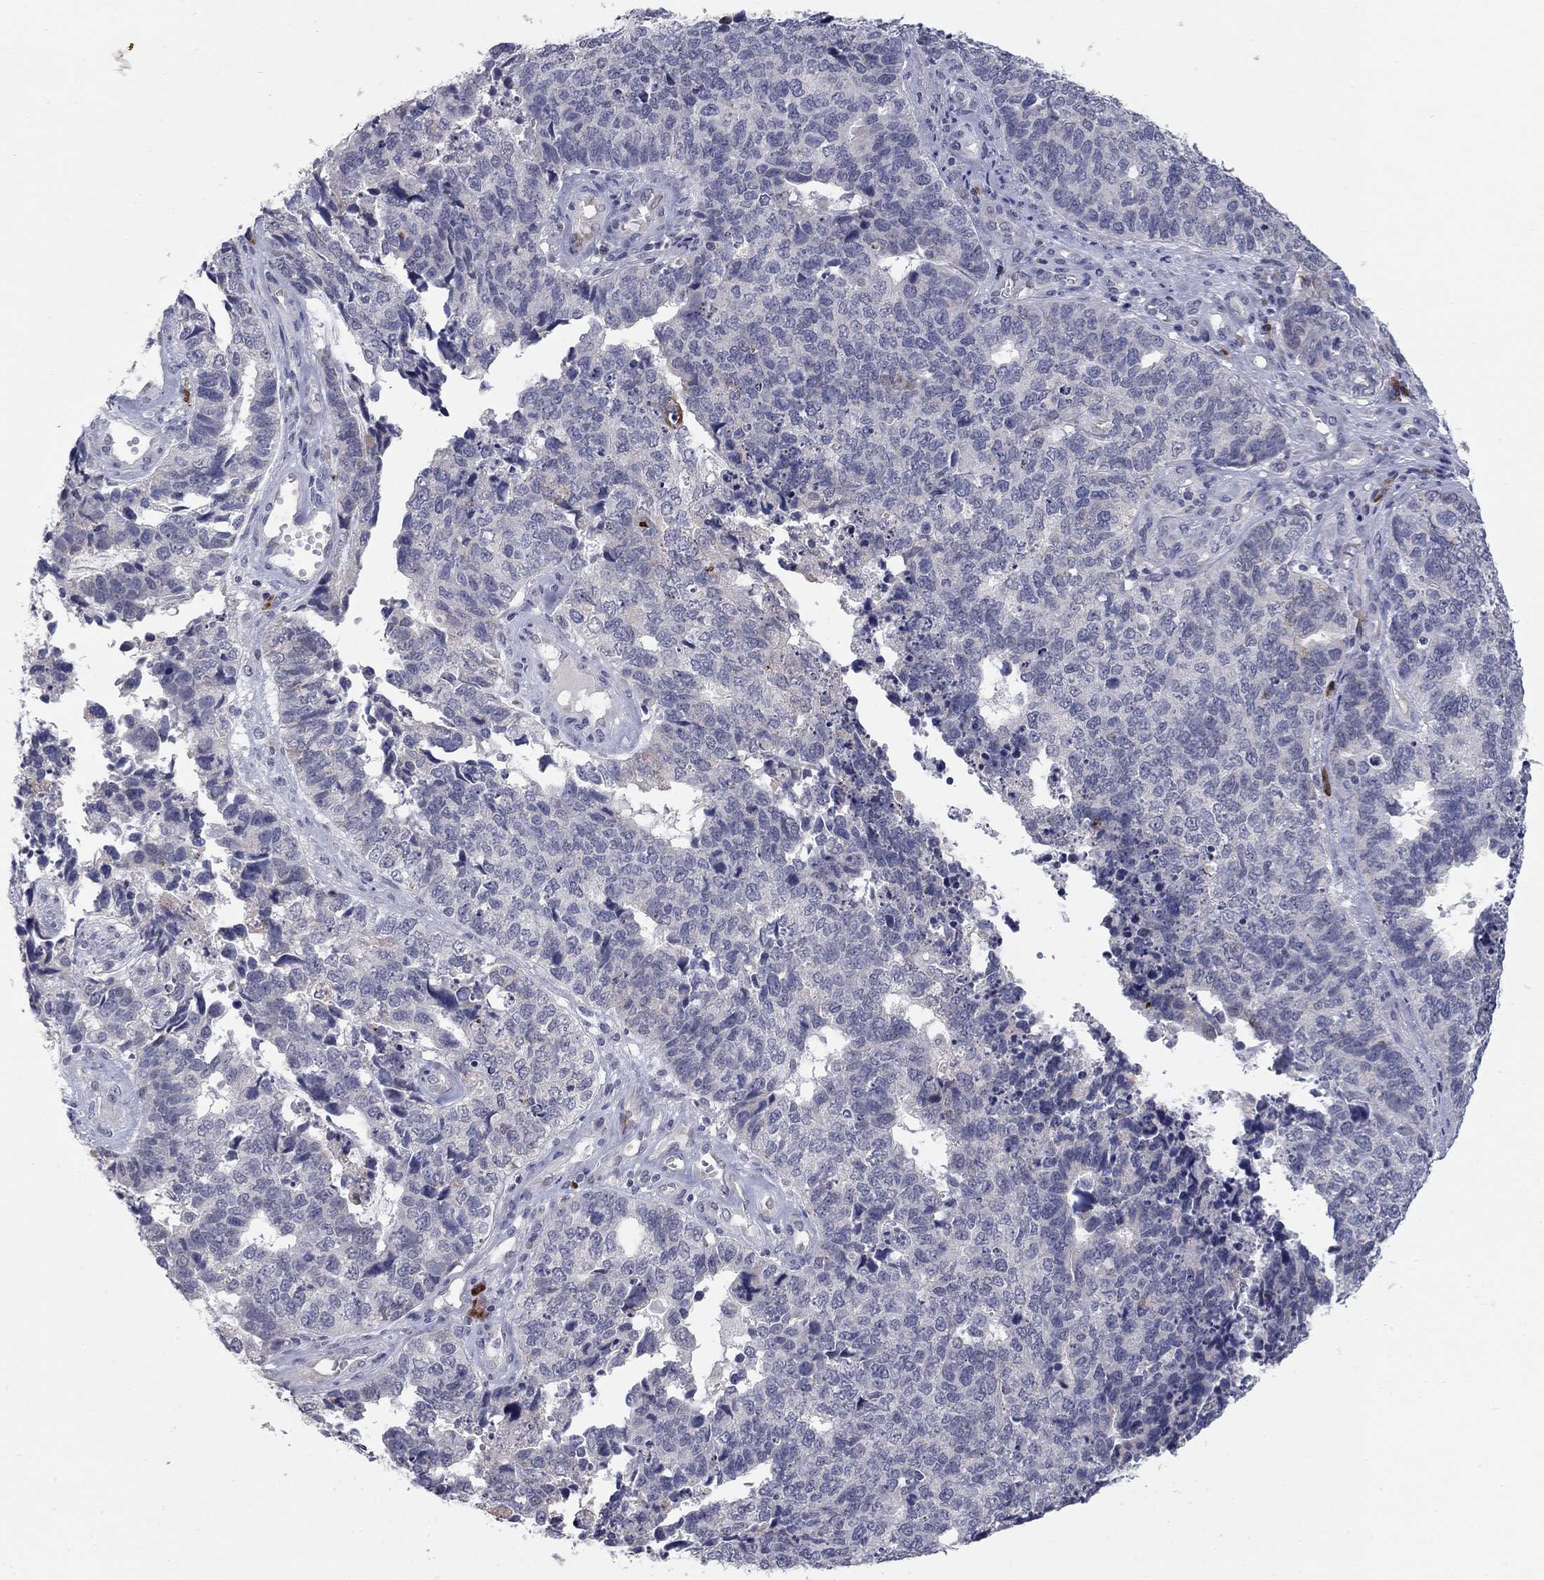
{"staining": {"intensity": "negative", "quantity": "none", "location": "none"}, "tissue": "cervical cancer", "cell_type": "Tumor cells", "image_type": "cancer", "snomed": [{"axis": "morphology", "description": "Squamous cell carcinoma, NOS"}, {"axis": "topography", "description": "Cervix"}], "caption": "There is no significant expression in tumor cells of cervical squamous cell carcinoma. The staining was performed using DAB (3,3'-diaminobenzidine) to visualize the protein expression in brown, while the nuclei were stained in blue with hematoxylin (Magnification: 20x).", "gene": "NTRK2", "patient": {"sex": "female", "age": 63}}